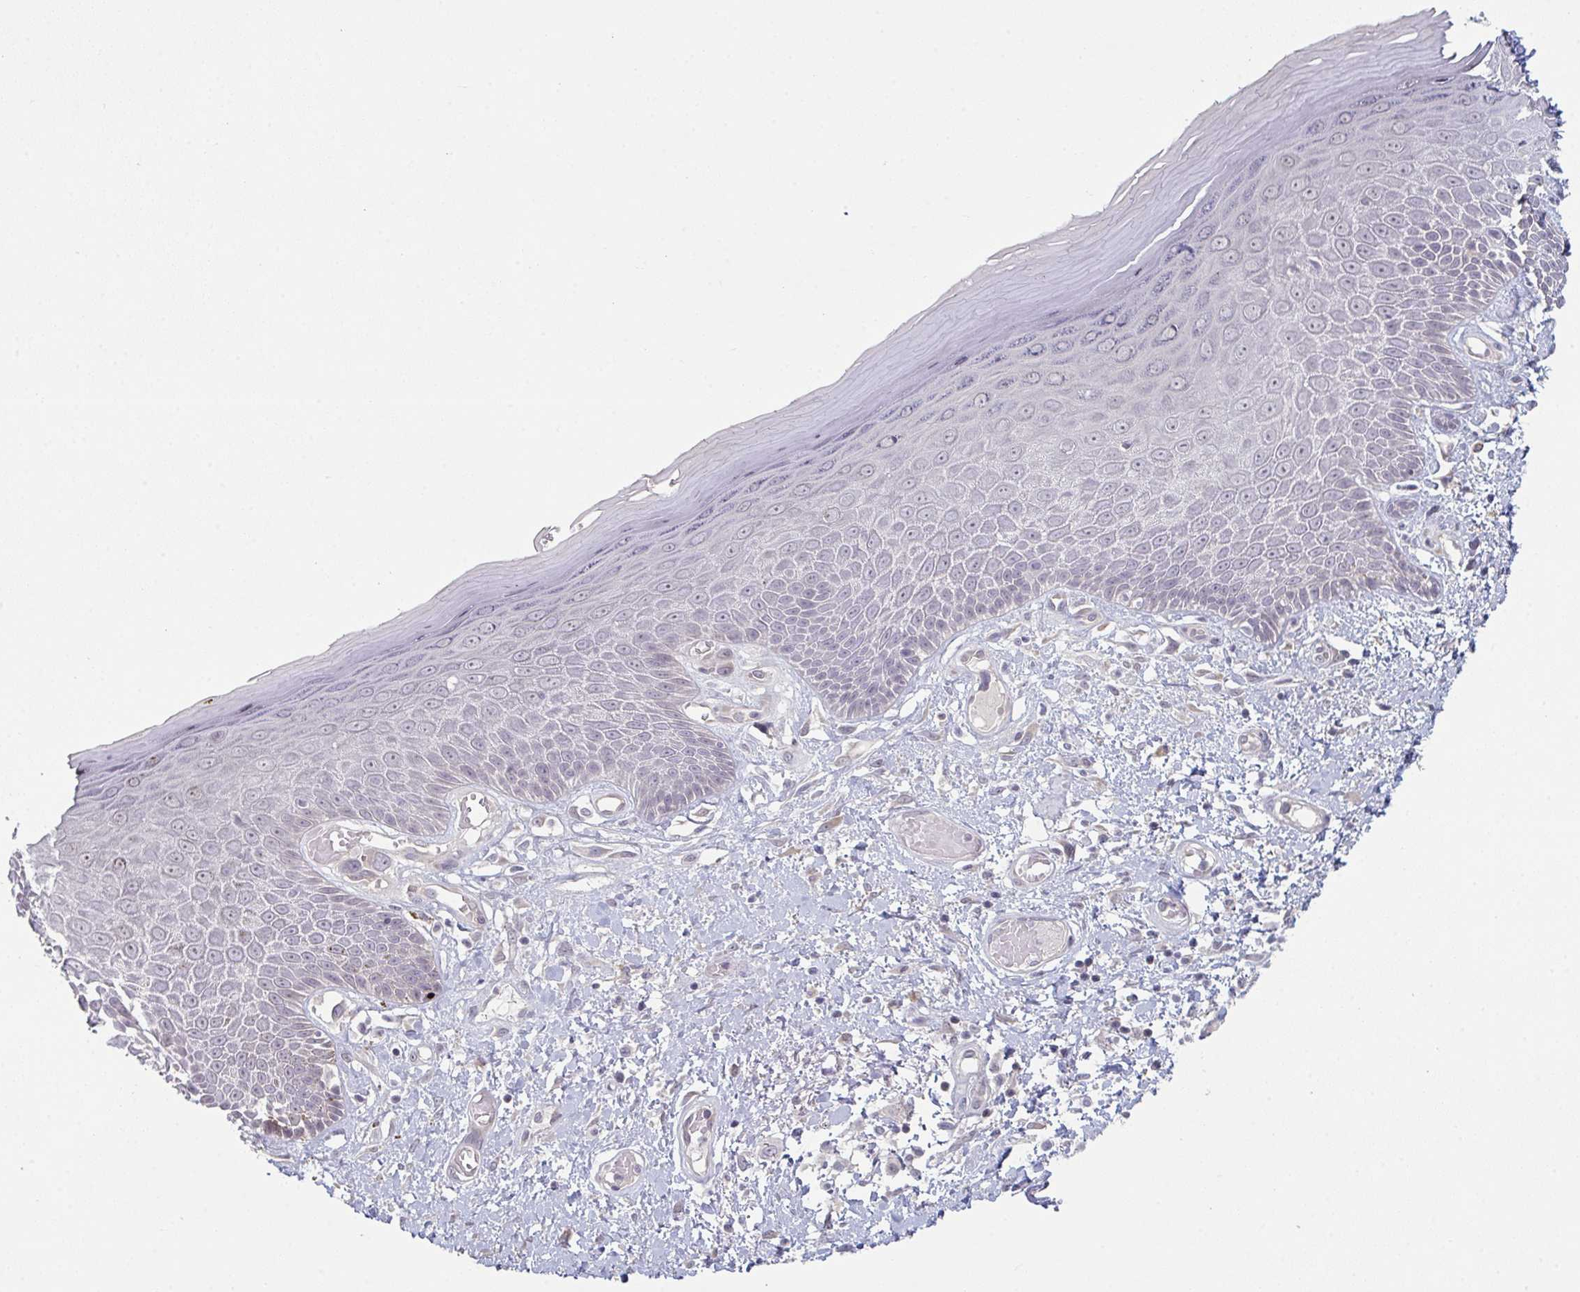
{"staining": {"intensity": "negative", "quantity": "none", "location": "none"}, "tissue": "skin", "cell_type": "Epidermal cells", "image_type": "normal", "snomed": [{"axis": "morphology", "description": "Normal tissue, NOS"}, {"axis": "topography", "description": "Anal"}, {"axis": "topography", "description": "Peripheral nerve tissue"}], "caption": "An IHC histopathology image of unremarkable skin is shown. There is no staining in epidermal cells of skin.", "gene": "ZNF214", "patient": {"sex": "male", "age": 78}}